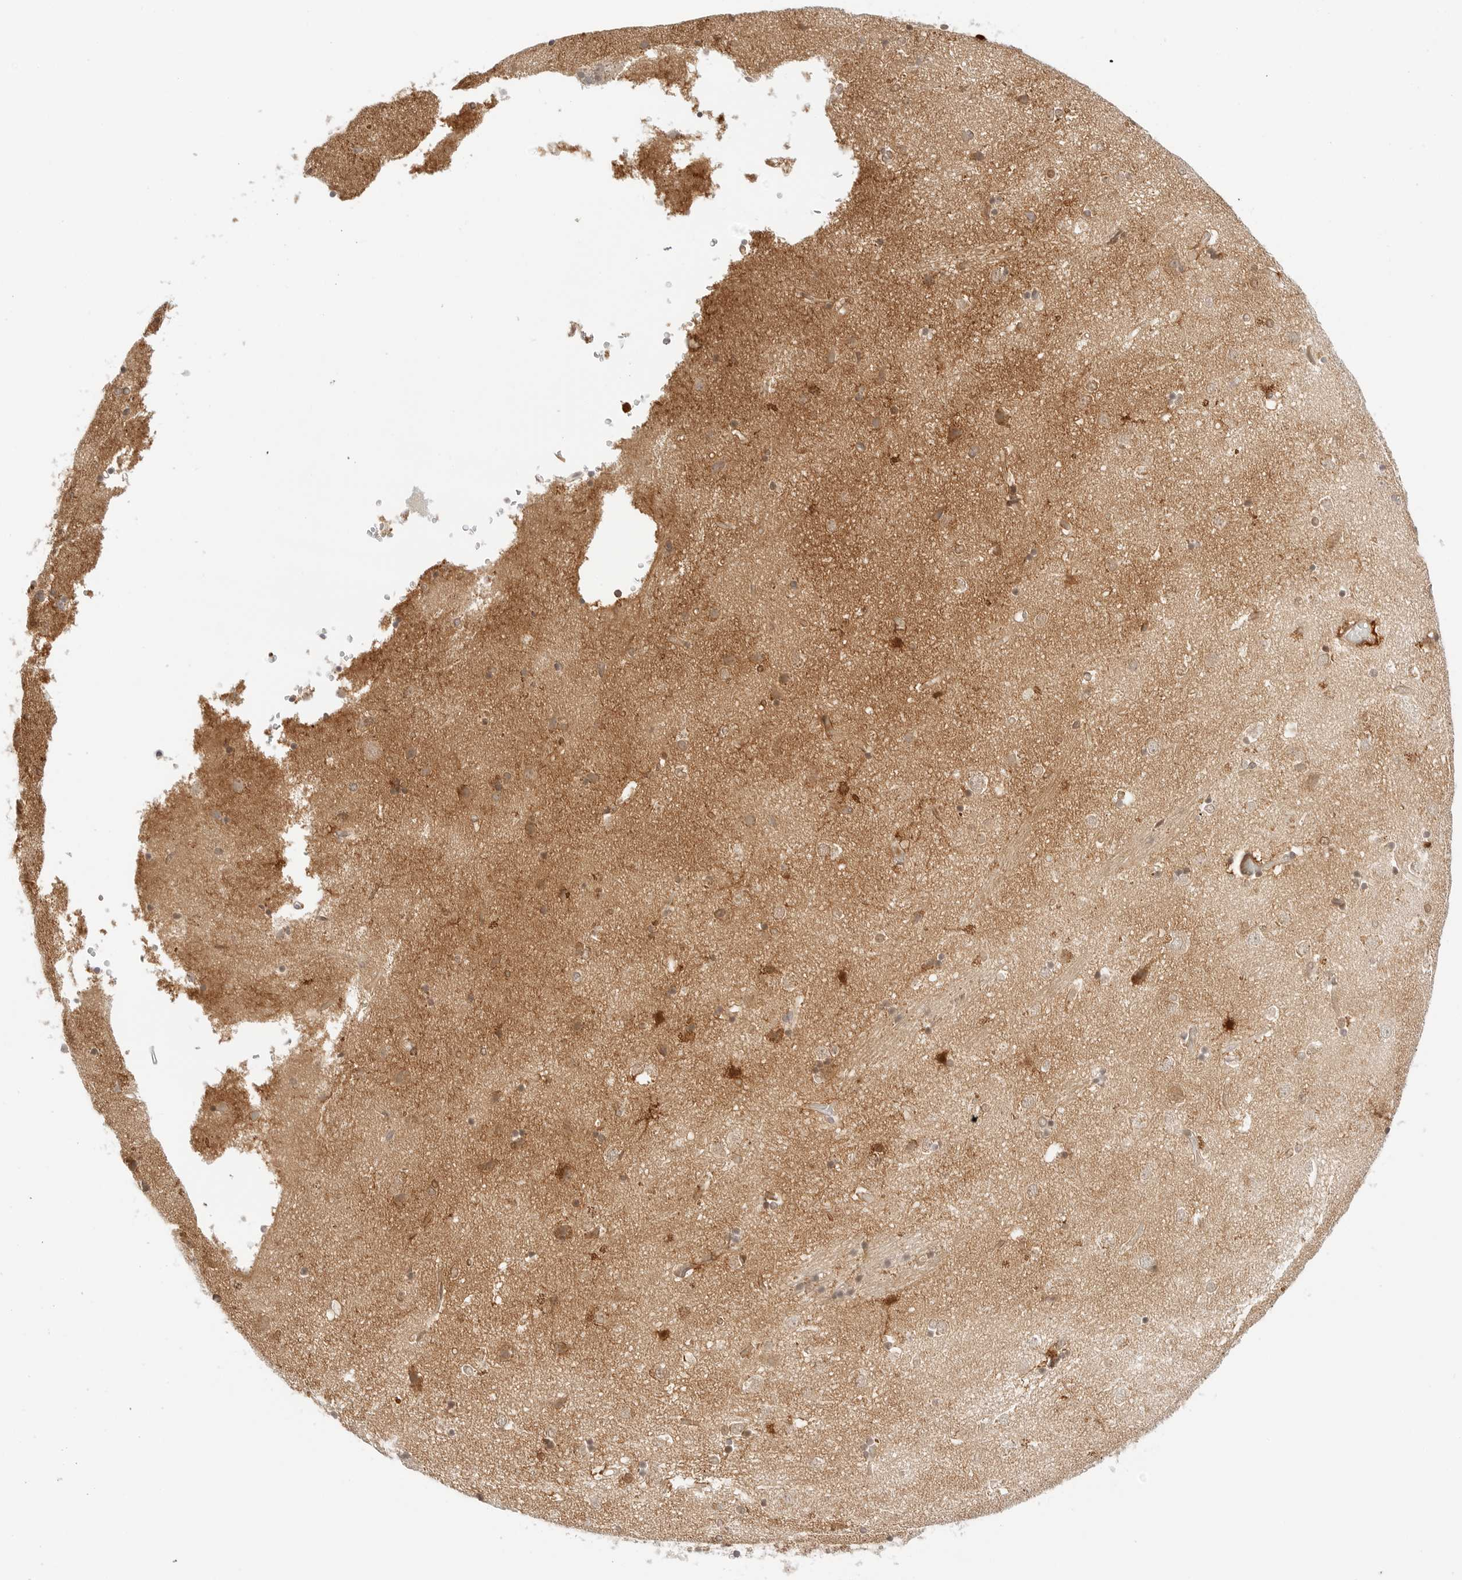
{"staining": {"intensity": "moderate", "quantity": "<25%", "location": "cytoplasmic/membranous"}, "tissue": "caudate", "cell_type": "Glial cells", "image_type": "normal", "snomed": [{"axis": "morphology", "description": "Normal tissue, NOS"}, {"axis": "topography", "description": "Lateral ventricle wall"}], "caption": "The histopathology image exhibits staining of normal caudate, revealing moderate cytoplasmic/membranous protein expression (brown color) within glial cells. (IHC, brightfield microscopy, high magnification).", "gene": "ERO1B", "patient": {"sex": "male", "age": 70}}